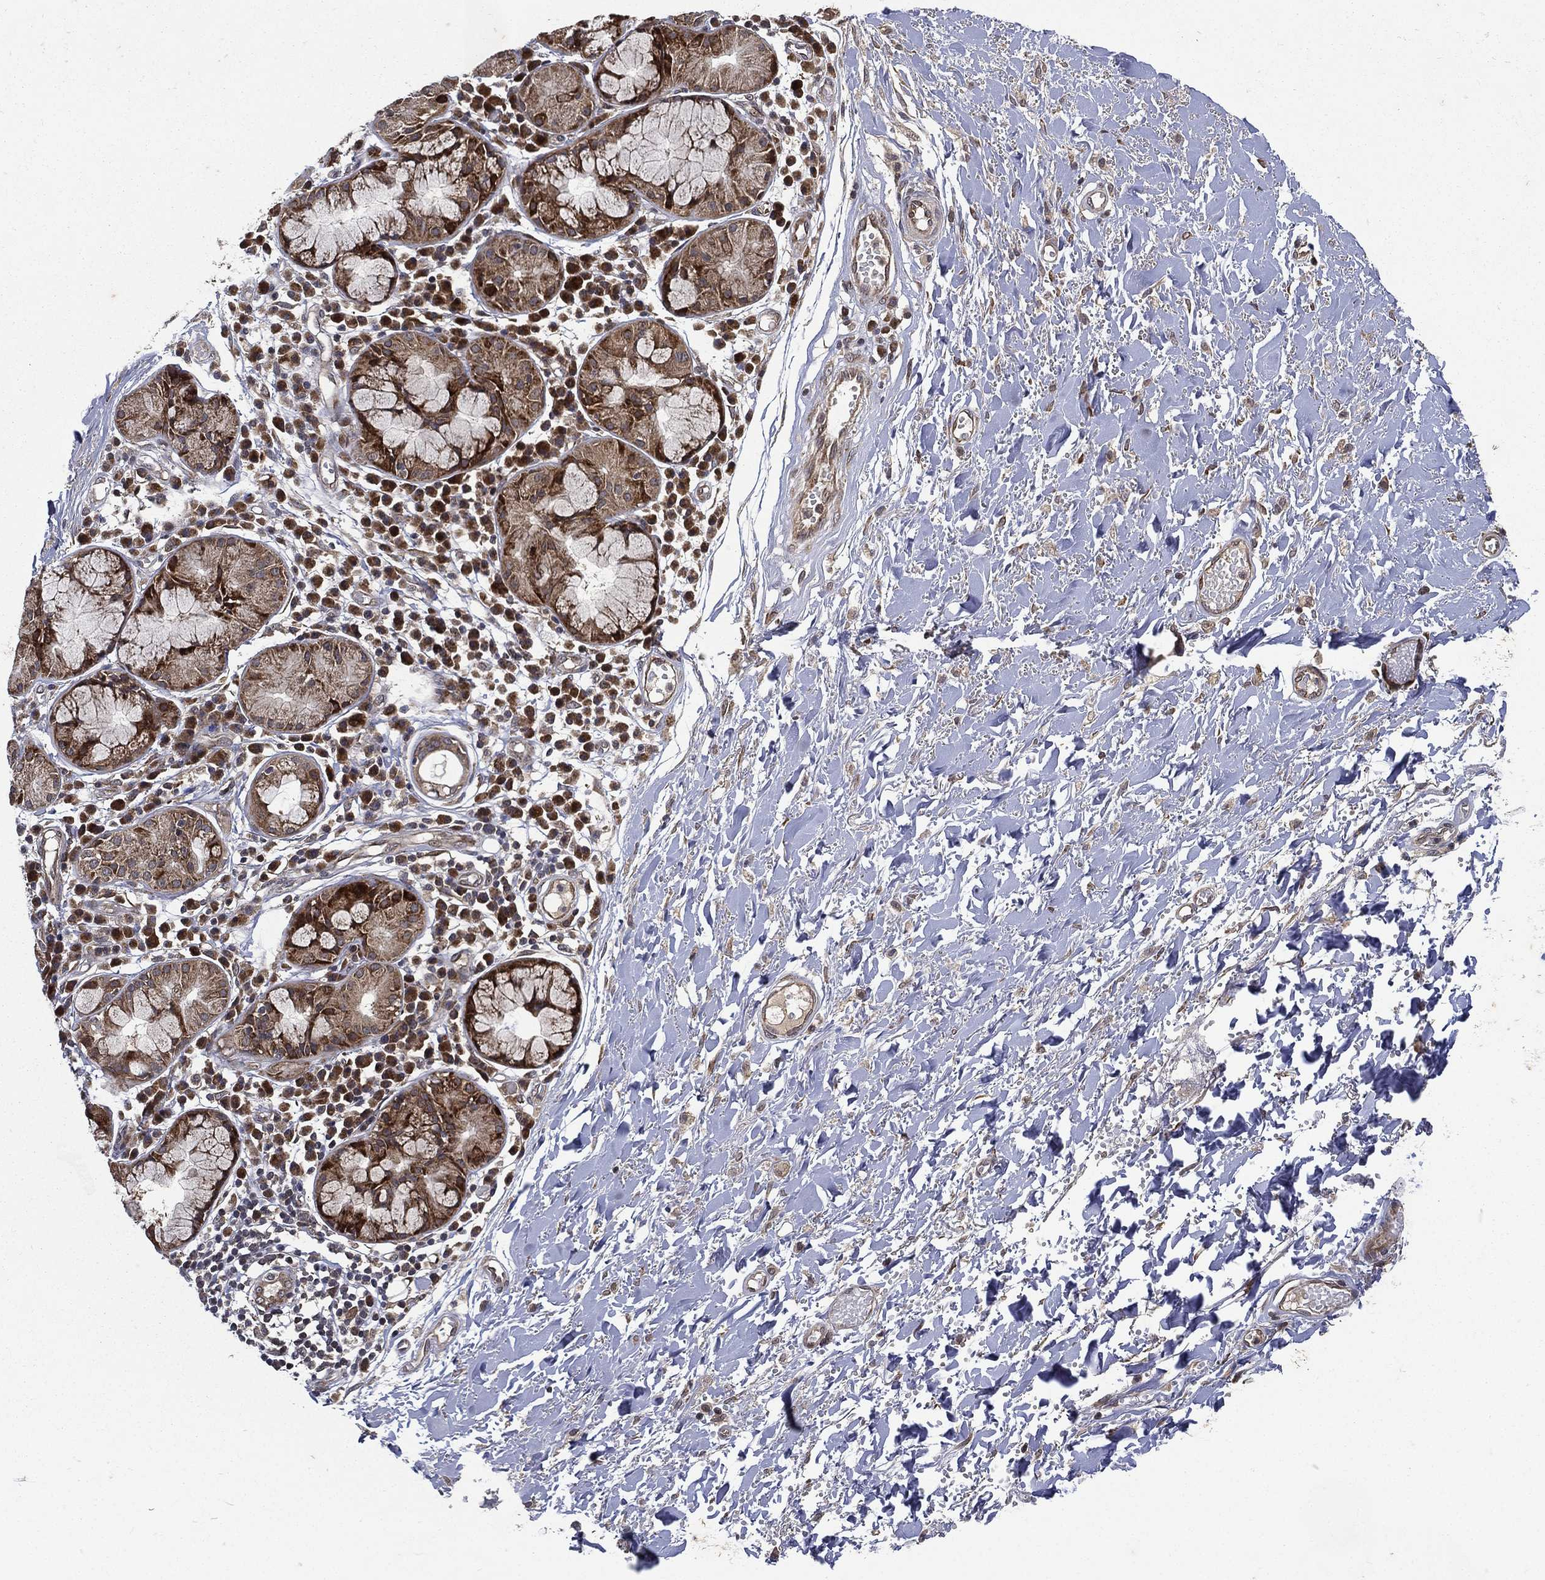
{"staining": {"intensity": "moderate", "quantity": ">75%", "location": "cytoplasmic/membranous"}, "tissue": "soft tissue", "cell_type": "Fibroblasts", "image_type": "normal", "snomed": [{"axis": "morphology", "description": "Normal tissue, NOS"}, {"axis": "topography", "description": "Cartilage tissue"}], "caption": "About >75% of fibroblasts in benign human soft tissue reveal moderate cytoplasmic/membranous protein staining as visualized by brown immunohistochemical staining.", "gene": "RAB11FIP4", "patient": {"sex": "male", "age": 81}}